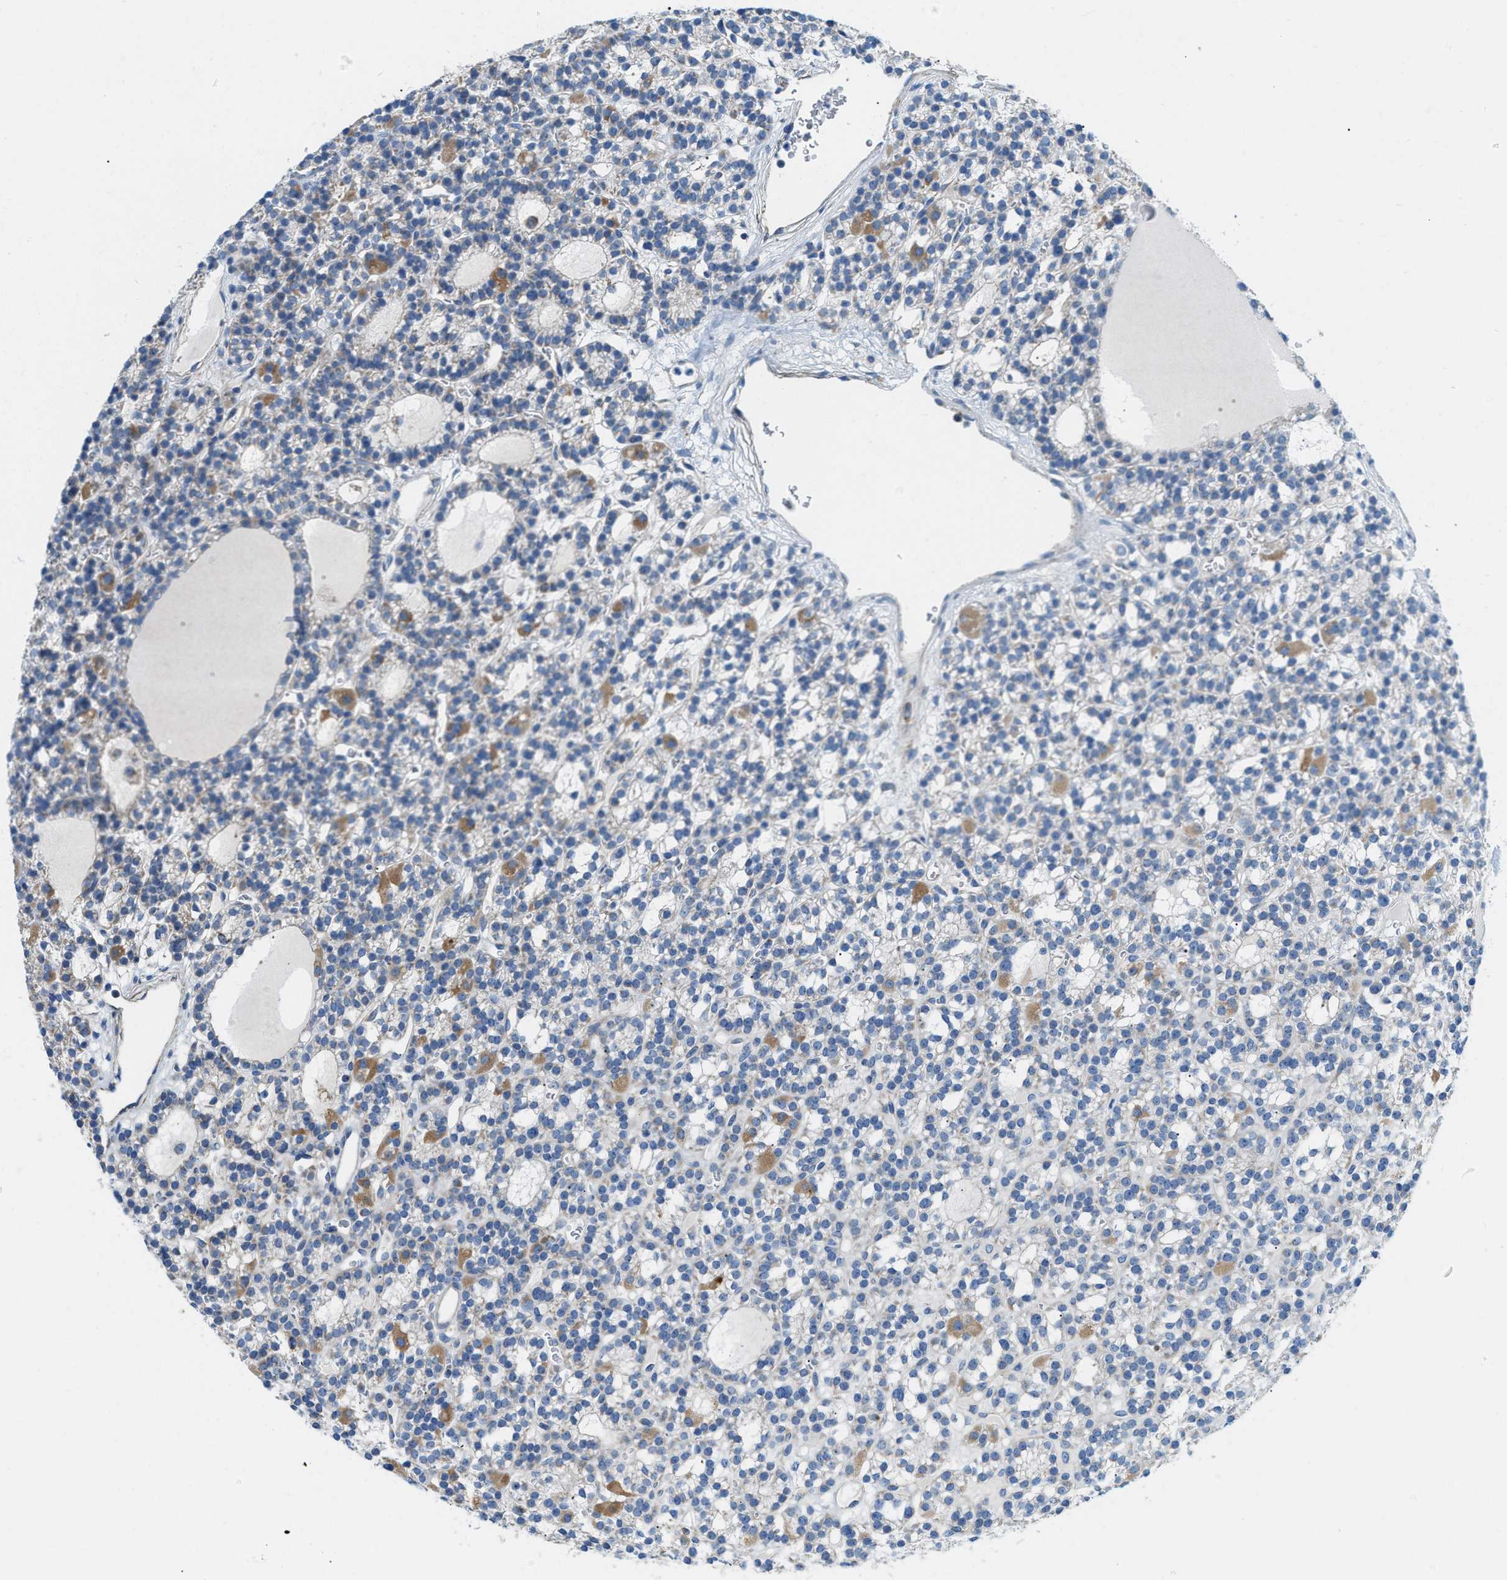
{"staining": {"intensity": "moderate", "quantity": "<25%", "location": "cytoplasmic/membranous"}, "tissue": "parathyroid gland", "cell_type": "Glandular cells", "image_type": "normal", "snomed": [{"axis": "morphology", "description": "Normal tissue, NOS"}, {"axis": "morphology", "description": "Adenoma, NOS"}, {"axis": "topography", "description": "Parathyroid gland"}], "caption": "This is an image of immunohistochemistry staining of normal parathyroid gland, which shows moderate staining in the cytoplasmic/membranous of glandular cells.", "gene": "JADE1", "patient": {"sex": "female", "age": 58}}